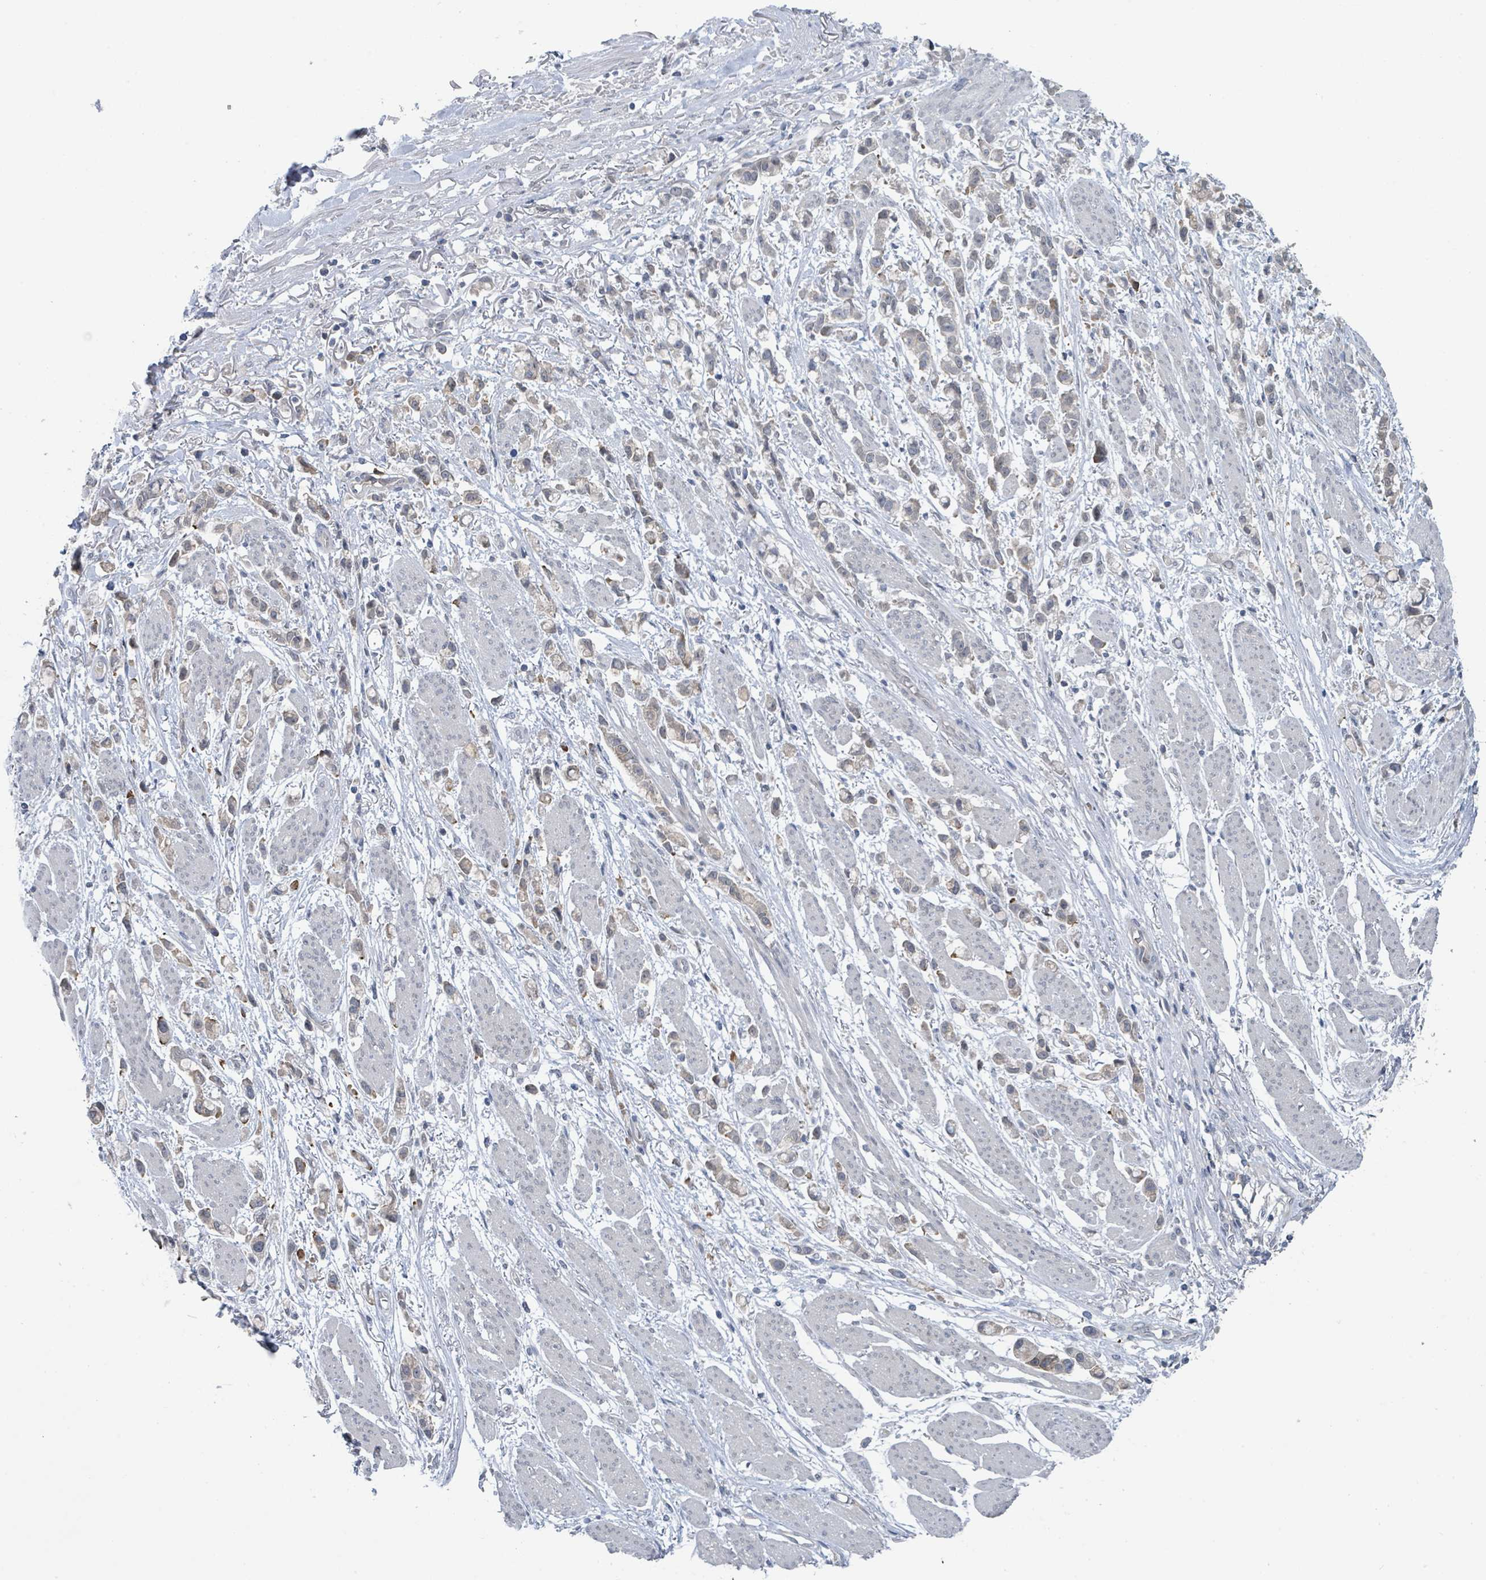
{"staining": {"intensity": "moderate", "quantity": "<25%", "location": "cytoplasmic/membranous"}, "tissue": "stomach cancer", "cell_type": "Tumor cells", "image_type": "cancer", "snomed": [{"axis": "morphology", "description": "Adenocarcinoma, NOS"}, {"axis": "topography", "description": "Stomach"}], "caption": "Adenocarcinoma (stomach) stained with a protein marker reveals moderate staining in tumor cells.", "gene": "ANKRD55", "patient": {"sex": "female", "age": 81}}